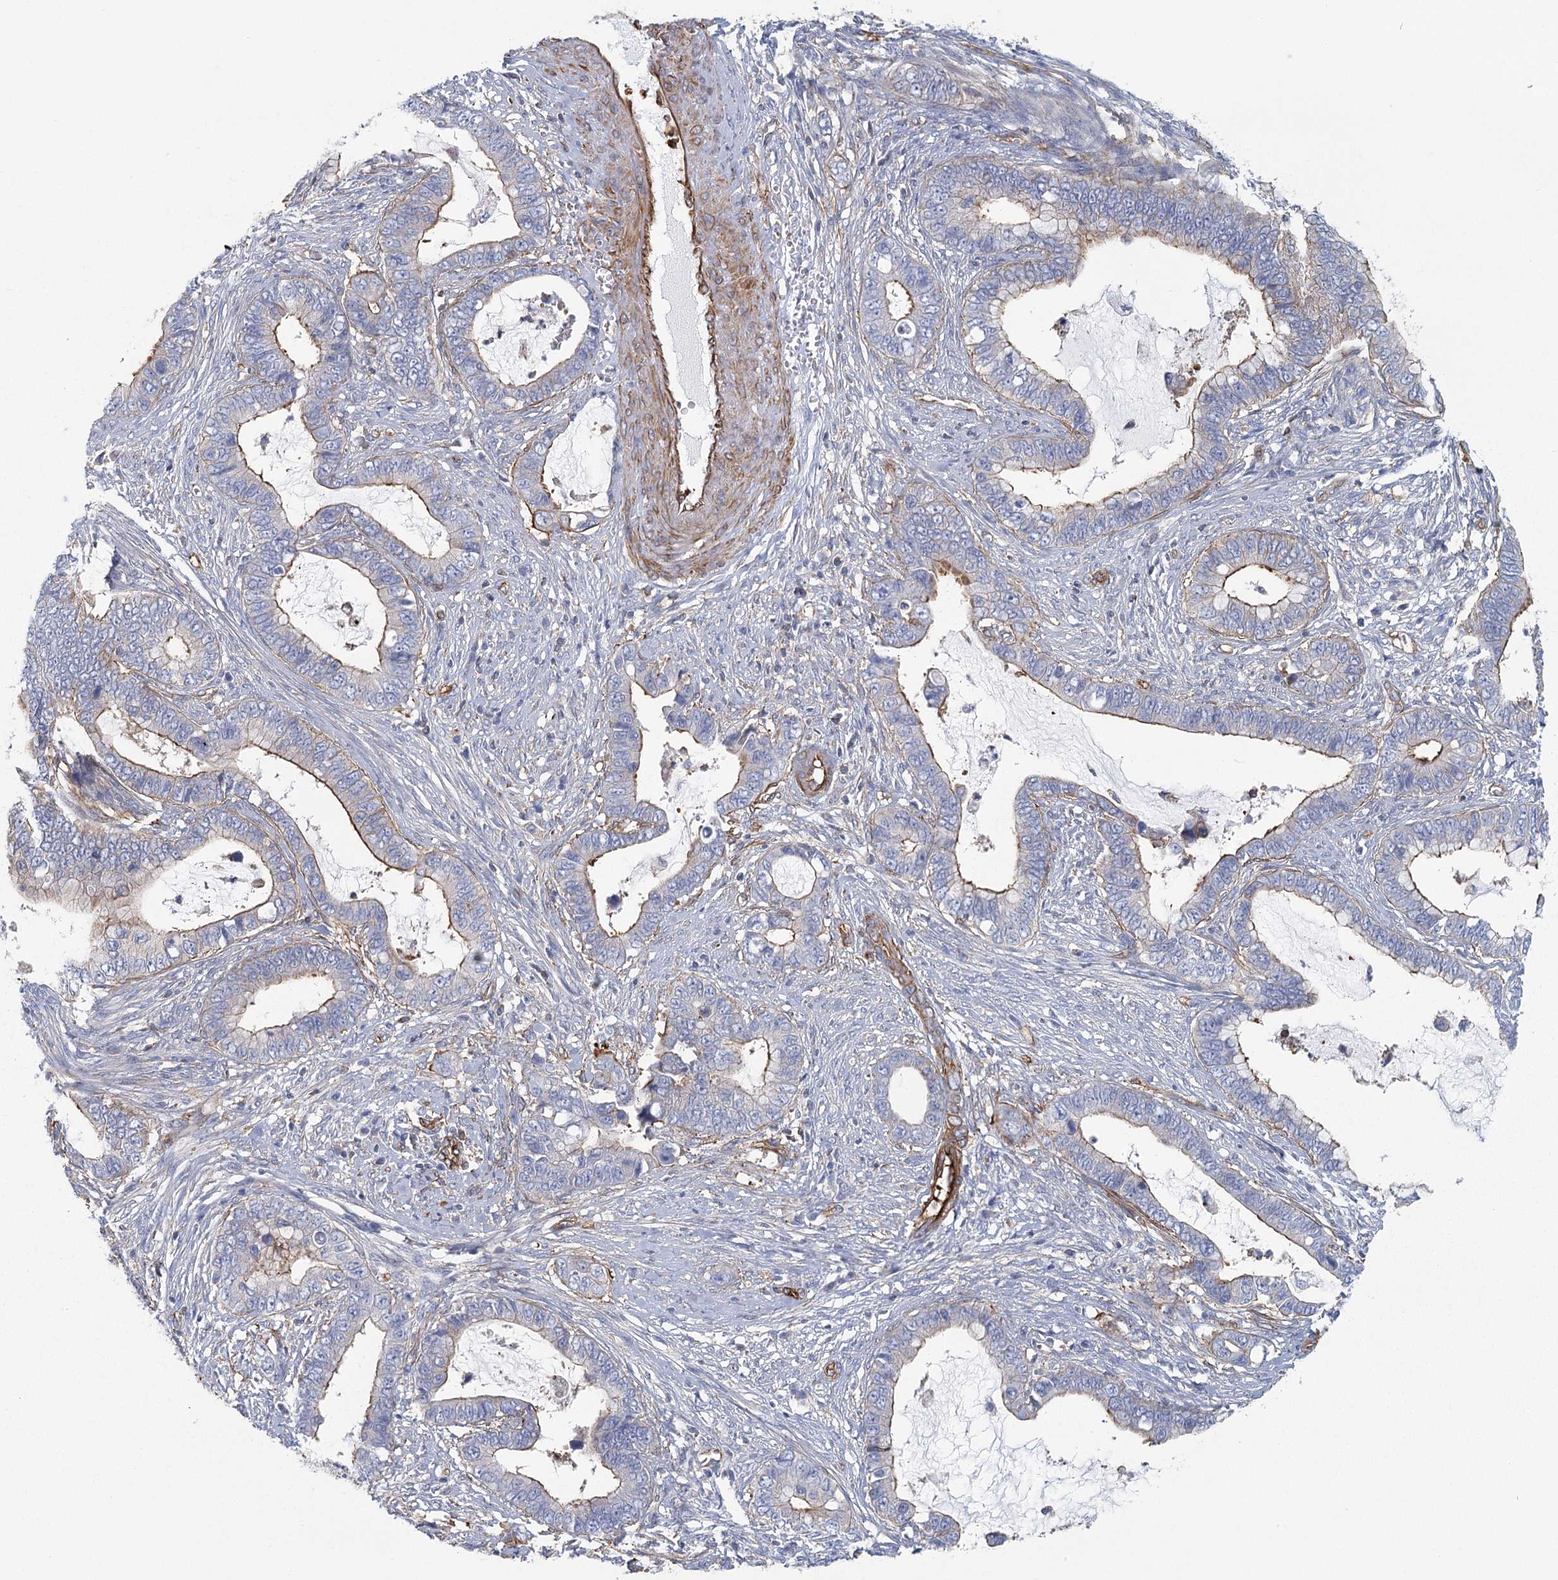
{"staining": {"intensity": "moderate", "quantity": "25%-75%", "location": "cytoplasmic/membranous"}, "tissue": "cervical cancer", "cell_type": "Tumor cells", "image_type": "cancer", "snomed": [{"axis": "morphology", "description": "Adenocarcinoma, NOS"}, {"axis": "topography", "description": "Cervix"}], "caption": "Adenocarcinoma (cervical) stained with immunohistochemistry displays moderate cytoplasmic/membranous staining in approximately 25%-75% of tumor cells.", "gene": "IFT46", "patient": {"sex": "female", "age": 44}}